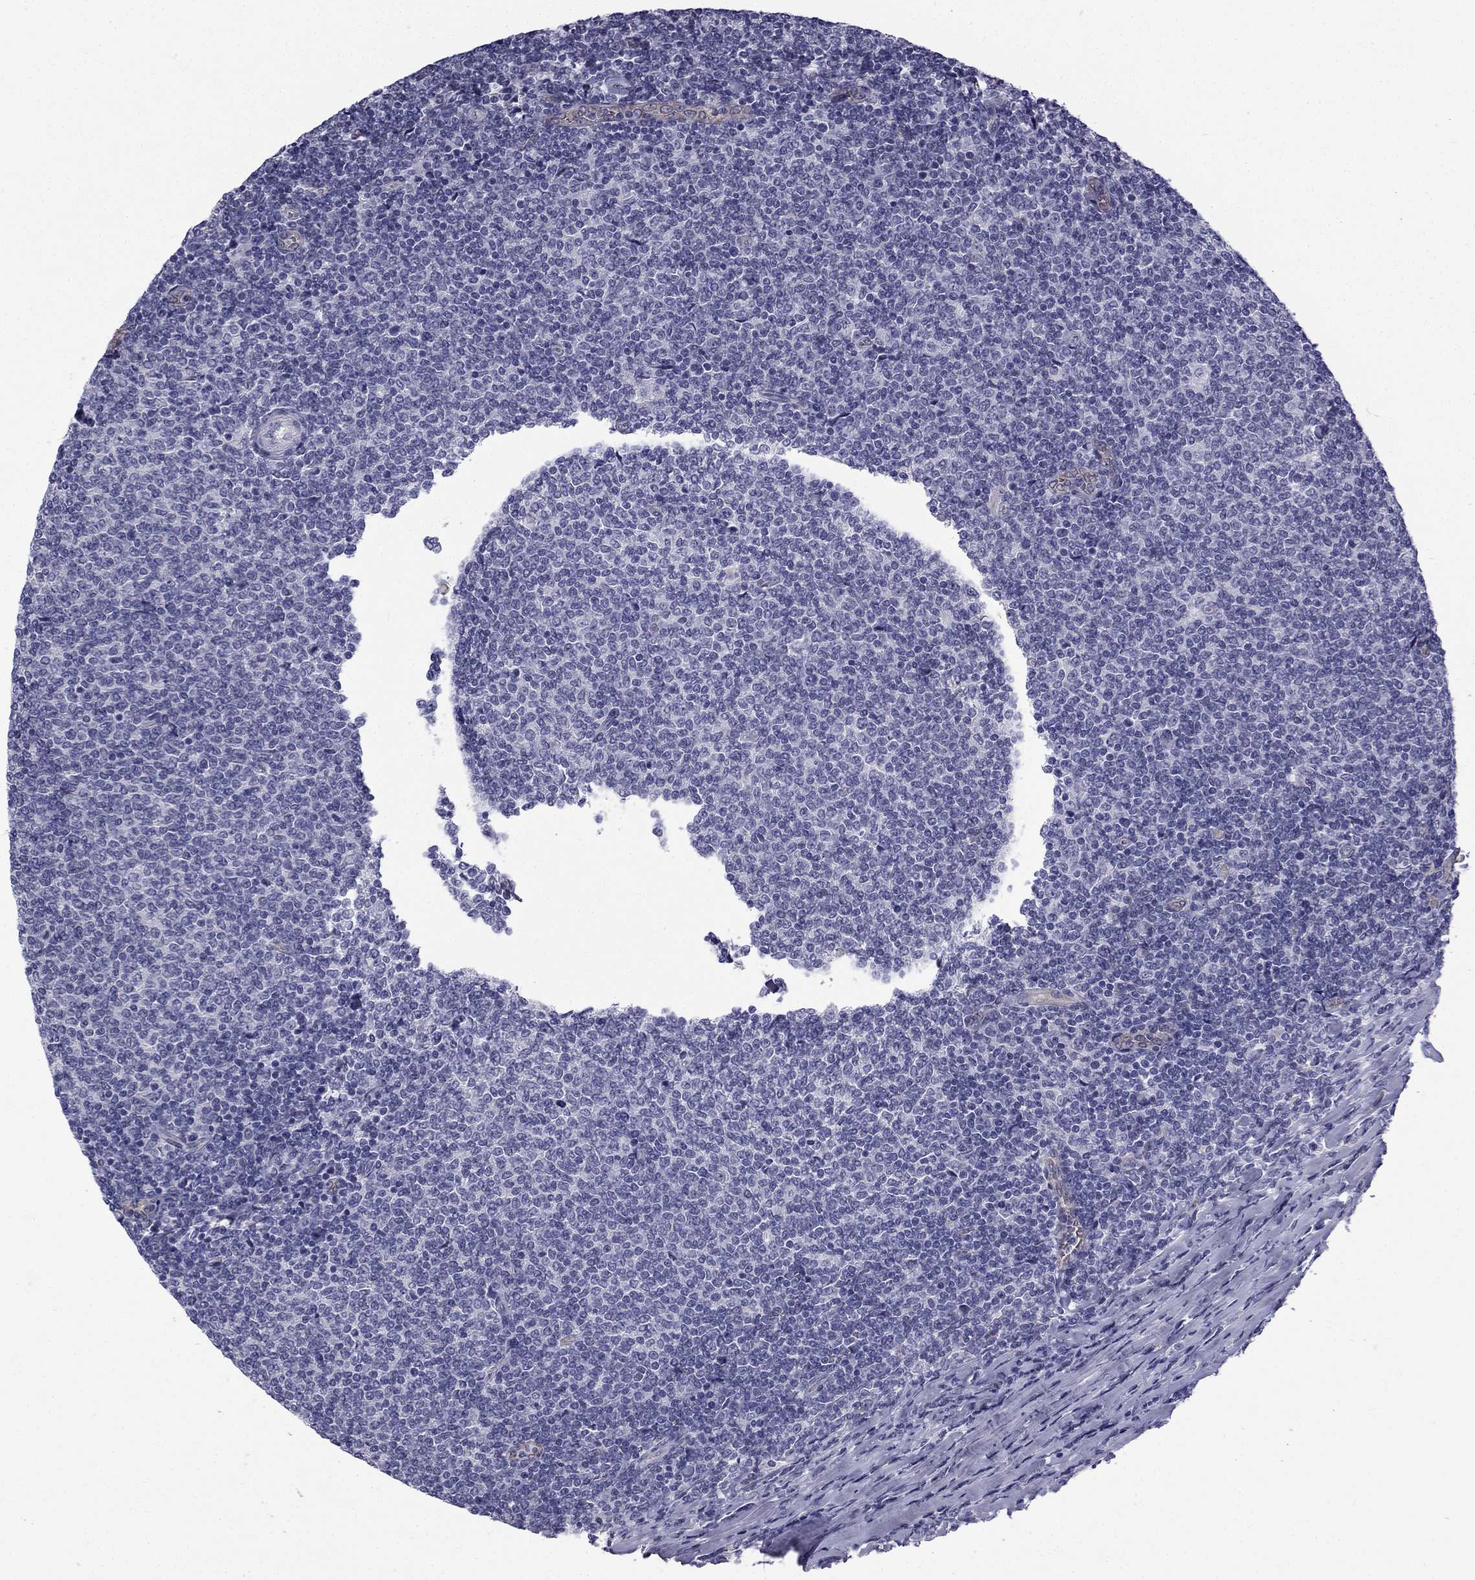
{"staining": {"intensity": "negative", "quantity": "none", "location": "none"}, "tissue": "lymphoma", "cell_type": "Tumor cells", "image_type": "cancer", "snomed": [{"axis": "morphology", "description": "Malignant lymphoma, non-Hodgkin's type, Low grade"}, {"axis": "topography", "description": "Lymph node"}], "caption": "DAB (3,3'-diaminobenzidine) immunohistochemical staining of human lymphoma displays no significant positivity in tumor cells.", "gene": "CCDC40", "patient": {"sex": "male", "age": 52}}